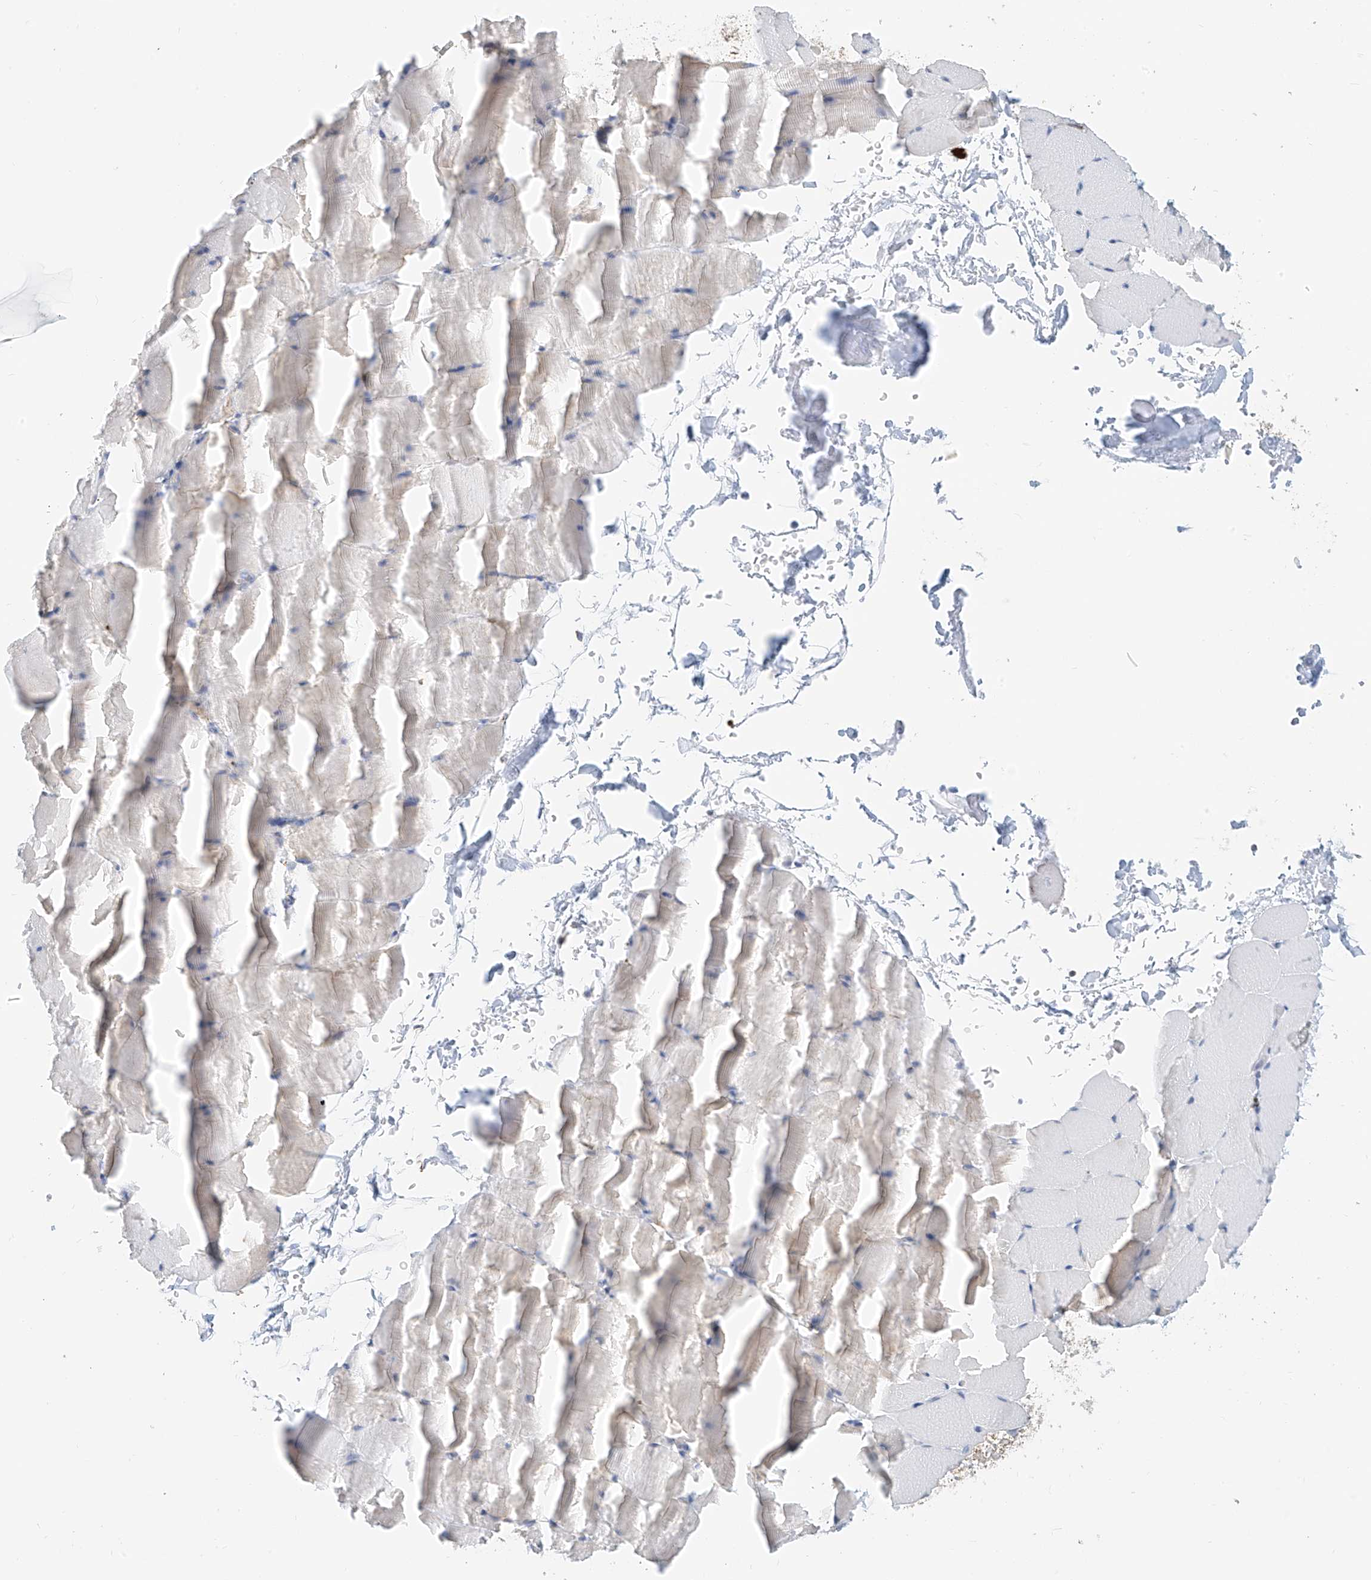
{"staining": {"intensity": "negative", "quantity": "none", "location": "none"}, "tissue": "skeletal muscle", "cell_type": "Myocytes", "image_type": "normal", "snomed": [{"axis": "morphology", "description": "Normal tissue, NOS"}, {"axis": "topography", "description": "Skeletal muscle"}, {"axis": "topography", "description": "Parathyroid gland"}], "caption": "IHC image of normal skeletal muscle stained for a protein (brown), which exhibits no positivity in myocytes. (Brightfield microscopy of DAB (3,3'-diaminobenzidine) IHC at high magnification).", "gene": "NALCN", "patient": {"sex": "female", "age": 37}}